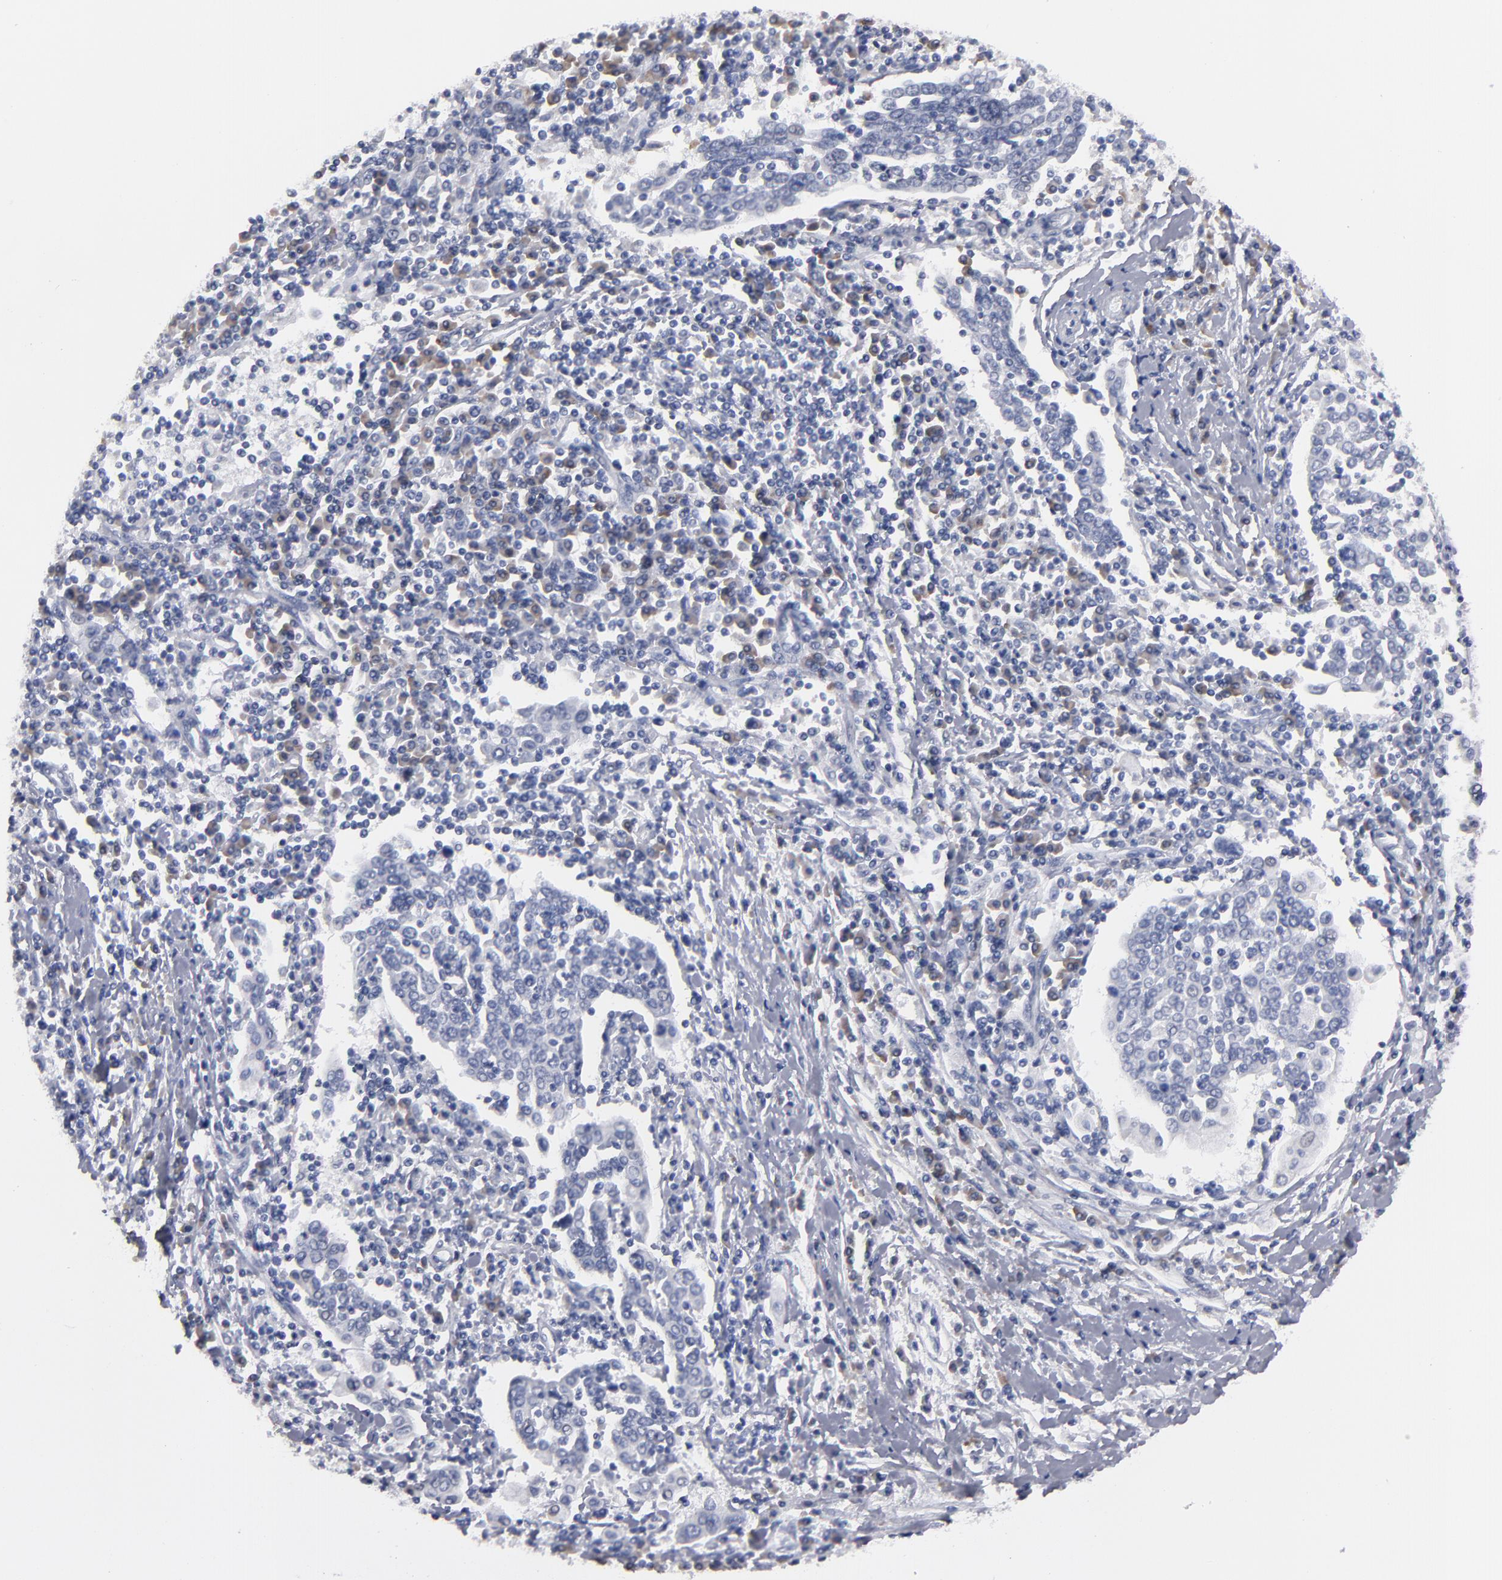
{"staining": {"intensity": "negative", "quantity": "none", "location": "none"}, "tissue": "cervical cancer", "cell_type": "Tumor cells", "image_type": "cancer", "snomed": [{"axis": "morphology", "description": "Squamous cell carcinoma, NOS"}, {"axis": "topography", "description": "Cervix"}], "caption": "Tumor cells show no significant protein expression in cervical cancer (squamous cell carcinoma). (Brightfield microscopy of DAB immunohistochemistry (IHC) at high magnification).", "gene": "CCDC80", "patient": {"sex": "female", "age": 40}}